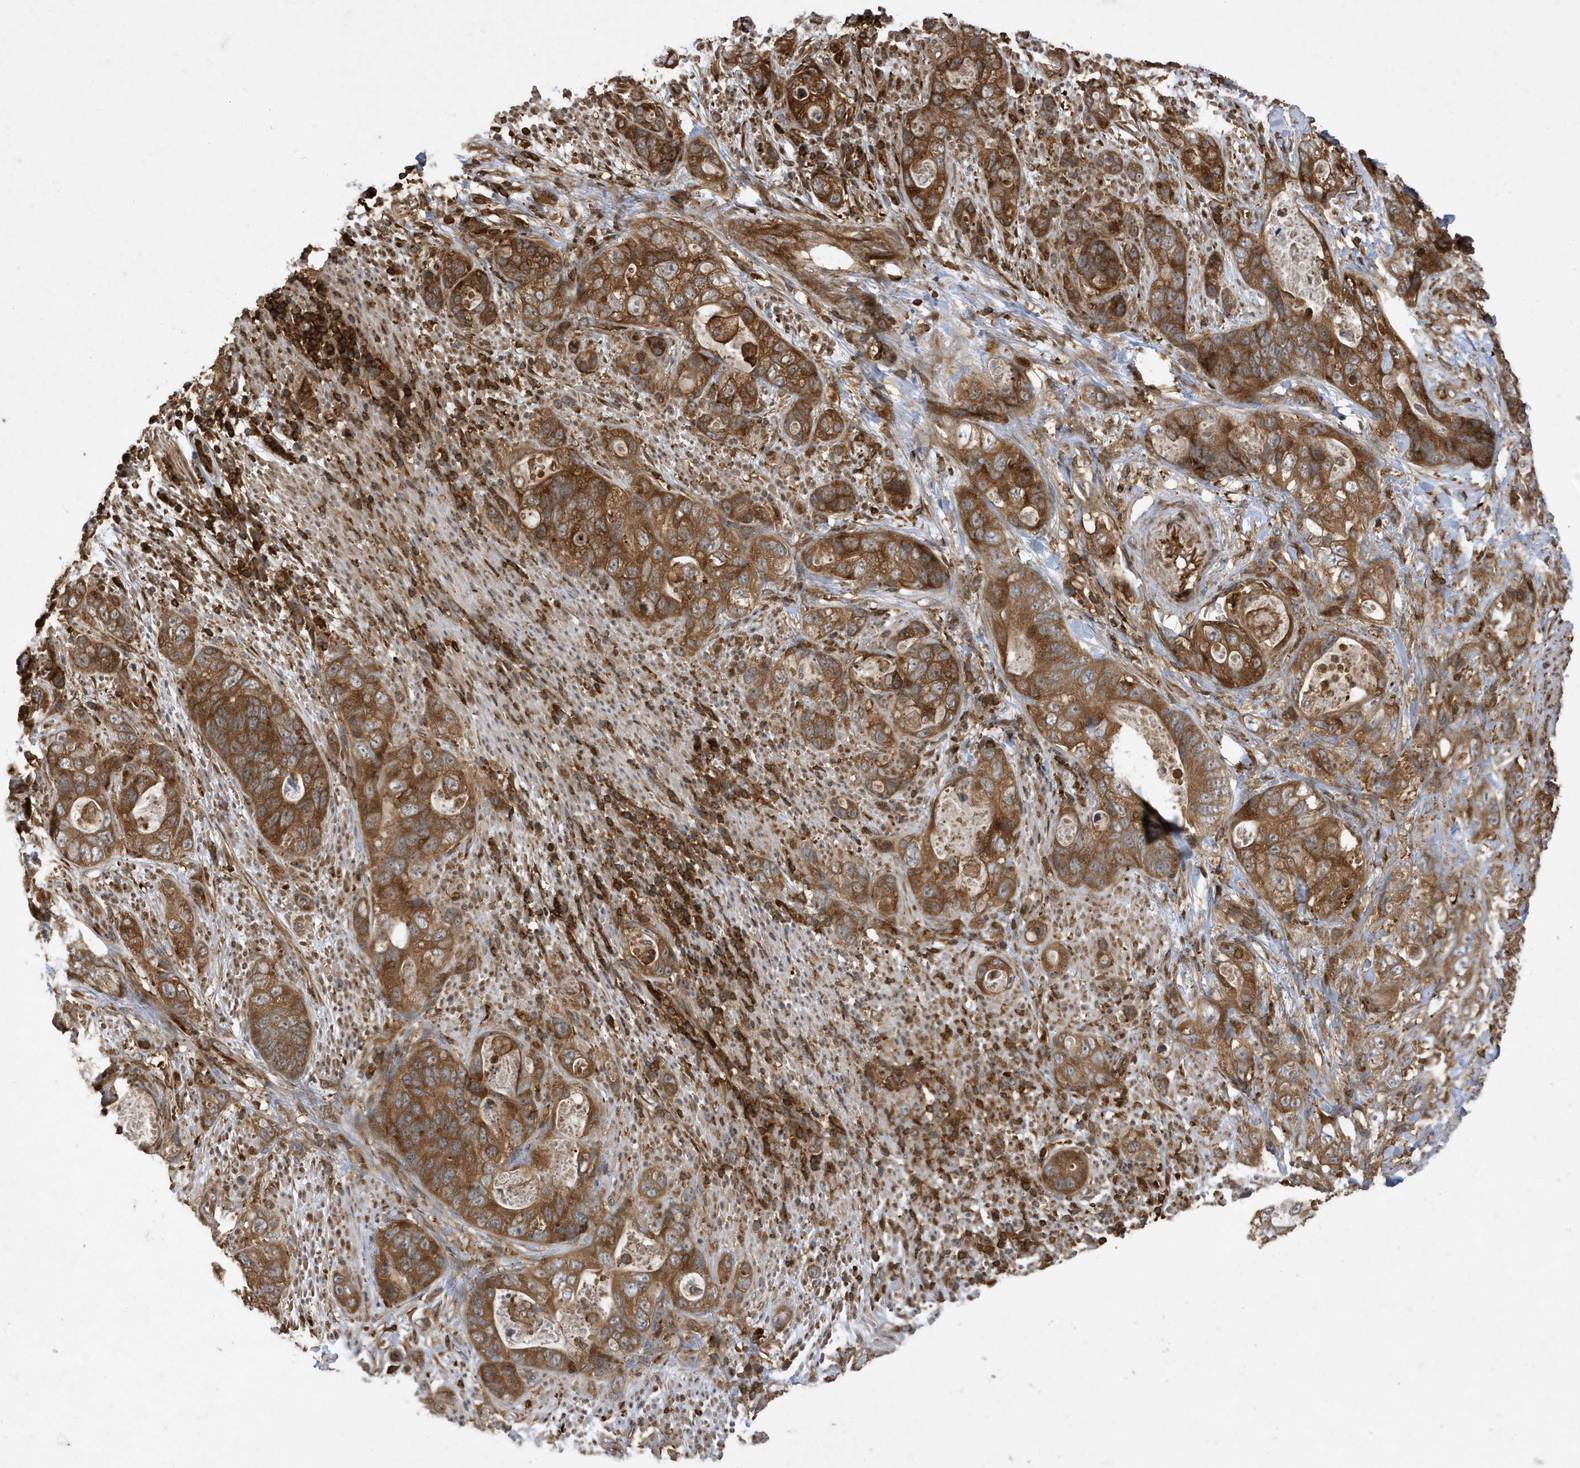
{"staining": {"intensity": "strong", "quantity": ">75%", "location": "cytoplasmic/membranous"}, "tissue": "stomach cancer", "cell_type": "Tumor cells", "image_type": "cancer", "snomed": [{"axis": "morphology", "description": "Adenocarcinoma, NOS"}, {"axis": "topography", "description": "Stomach"}], "caption": "Strong cytoplasmic/membranous protein staining is seen in about >75% of tumor cells in stomach cancer. The staining is performed using DAB brown chromogen to label protein expression. The nuclei are counter-stained blue using hematoxylin.", "gene": "LAPTM4A", "patient": {"sex": "female", "age": 89}}